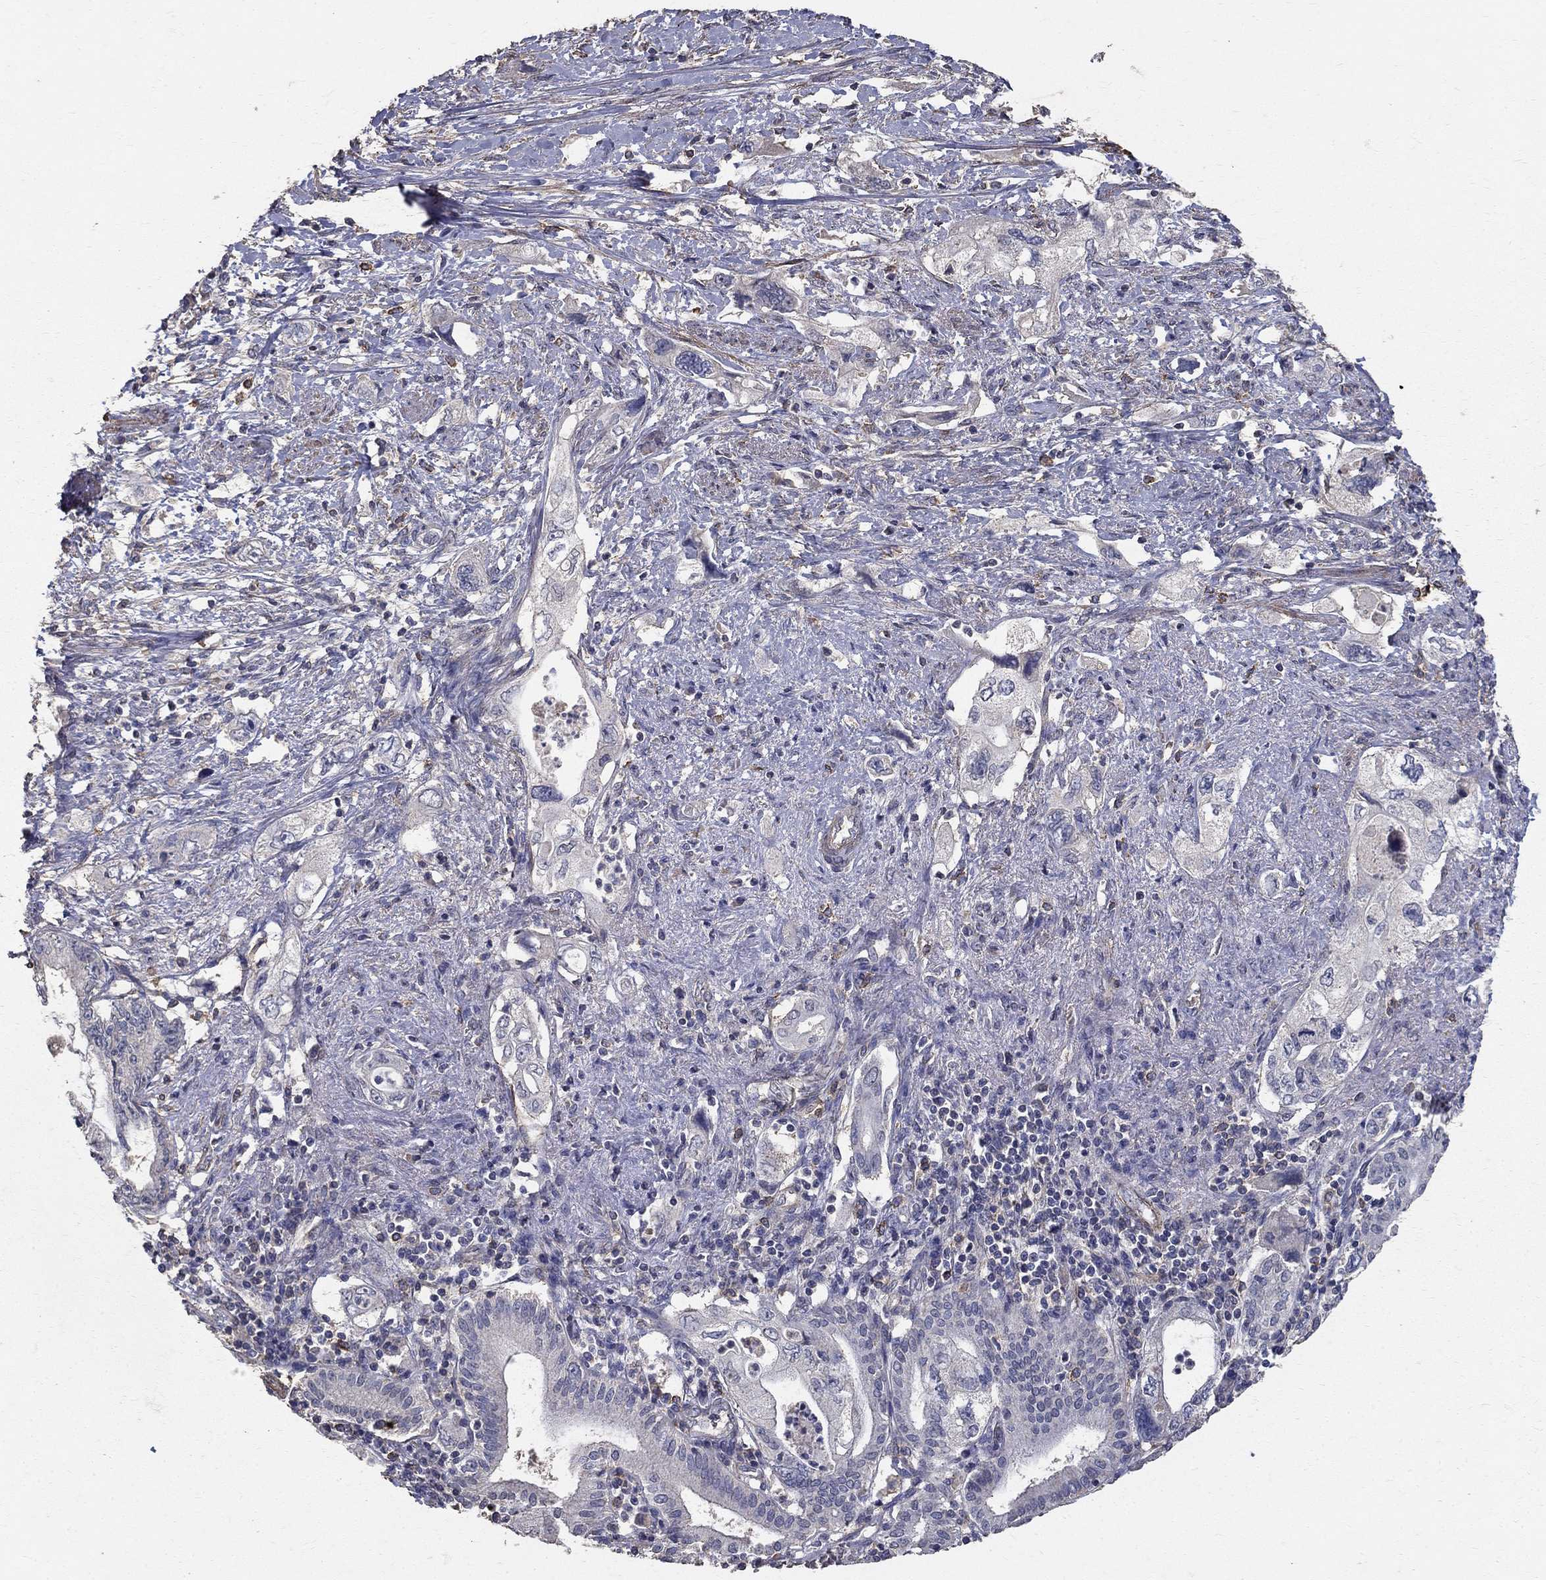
{"staining": {"intensity": "negative", "quantity": "none", "location": "none"}, "tissue": "pancreatic cancer", "cell_type": "Tumor cells", "image_type": "cancer", "snomed": [{"axis": "morphology", "description": "Adenocarcinoma, NOS"}, {"axis": "topography", "description": "Pancreas"}], "caption": "Immunohistochemical staining of pancreatic cancer (adenocarcinoma) demonstrates no significant expression in tumor cells.", "gene": "MPP2", "patient": {"sex": "female", "age": 73}}